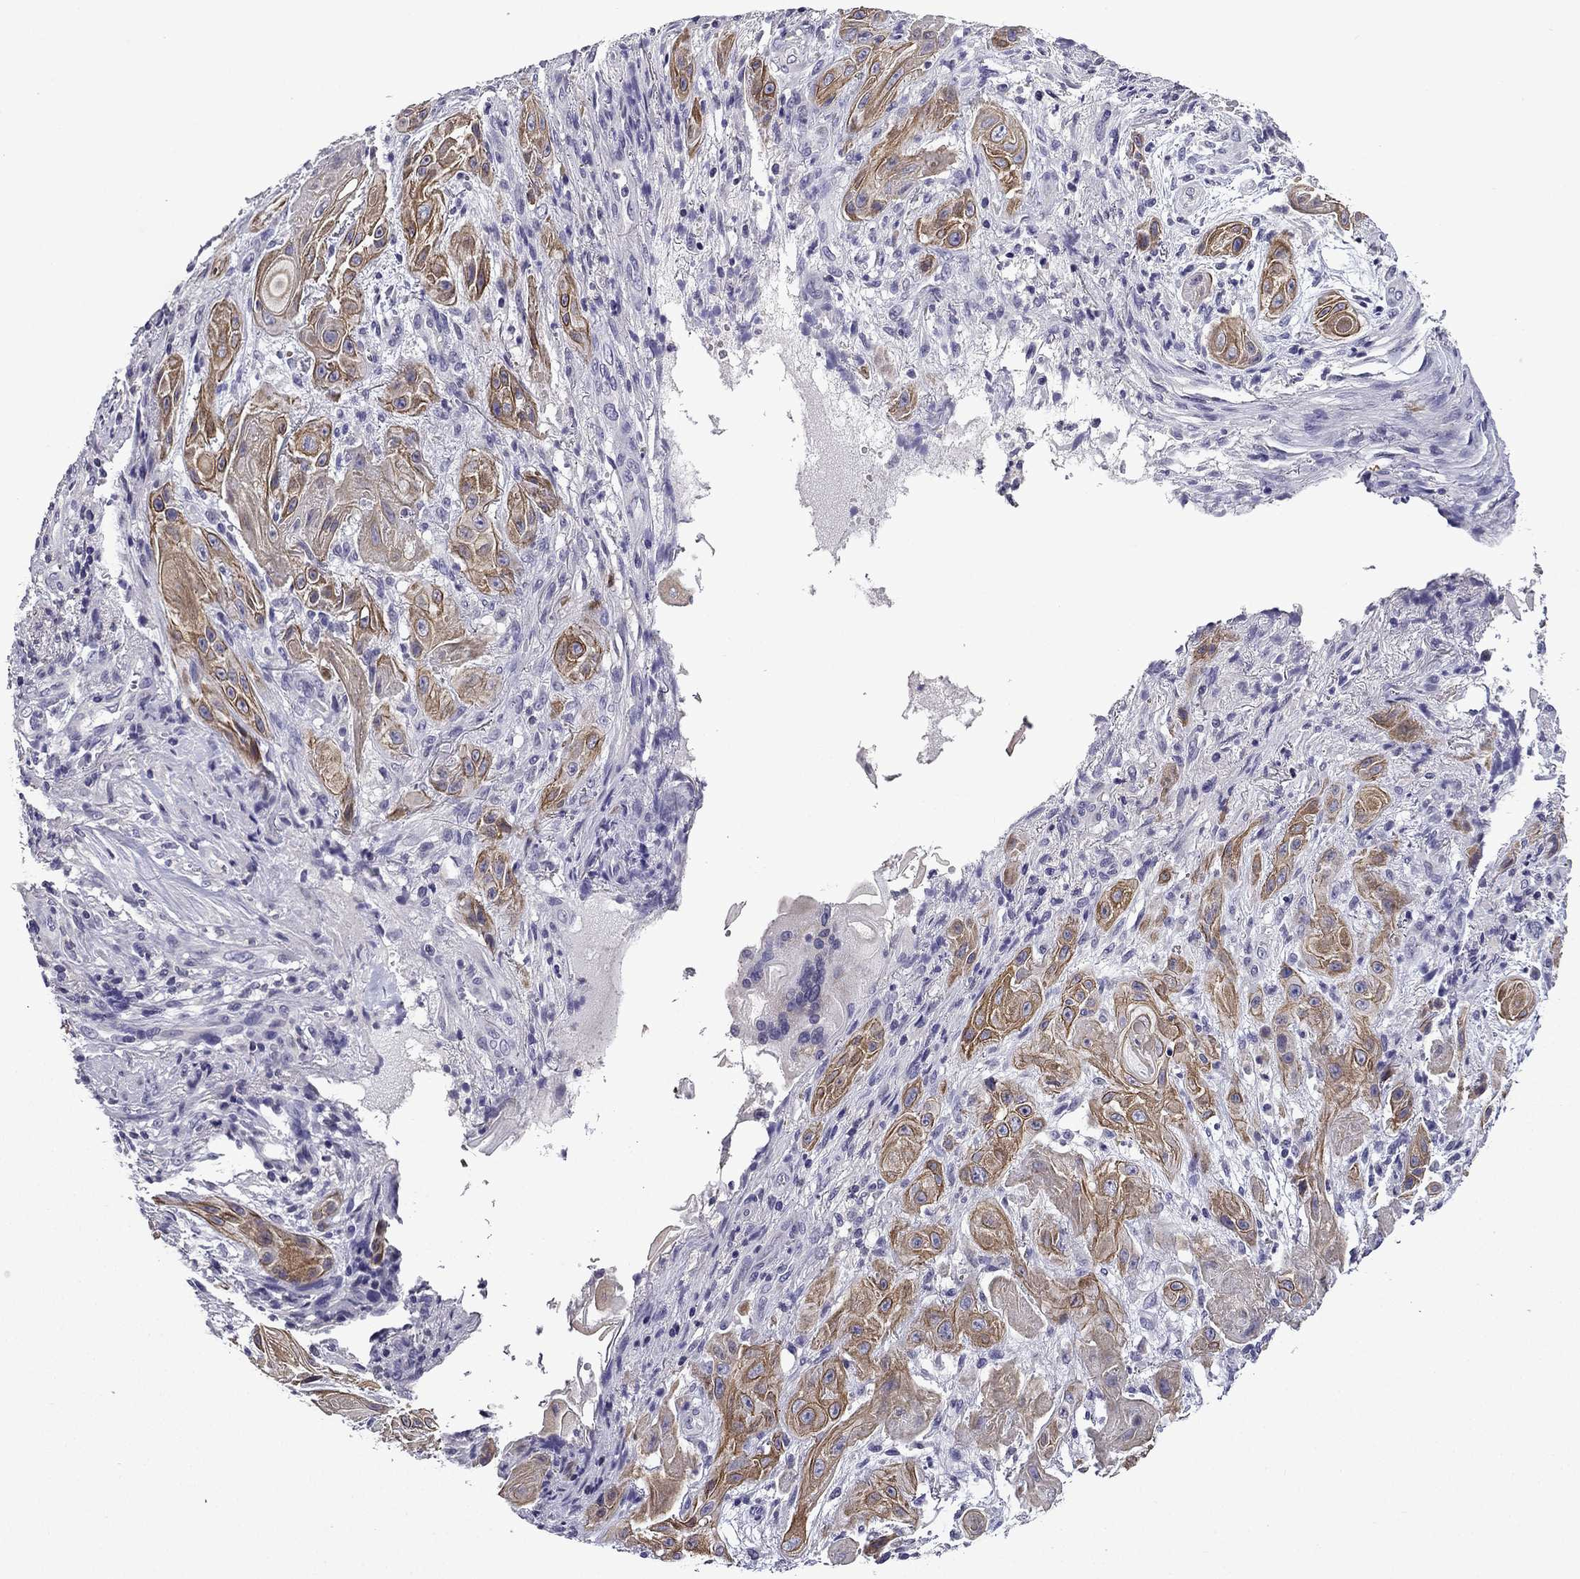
{"staining": {"intensity": "moderate", "quantity": ">75%", "location": "cytoplasmic/membranous"}, "tissue": "skin cancer", "cell_type": "Tumor cells", "image_type": "cancer", "snomed": [{"axis": "morphology", "description": "Squamous cell carcinoma, NOS"}, {"axis": "topography", "description": "Skin"}], "caption": "Tumor cells show medium levels of moderate cytoplasmic/membranous positivity in about >75% of cells in human skin cancer.", "gene": "TTN", "patient": {"sex": "male", "age": 62}}